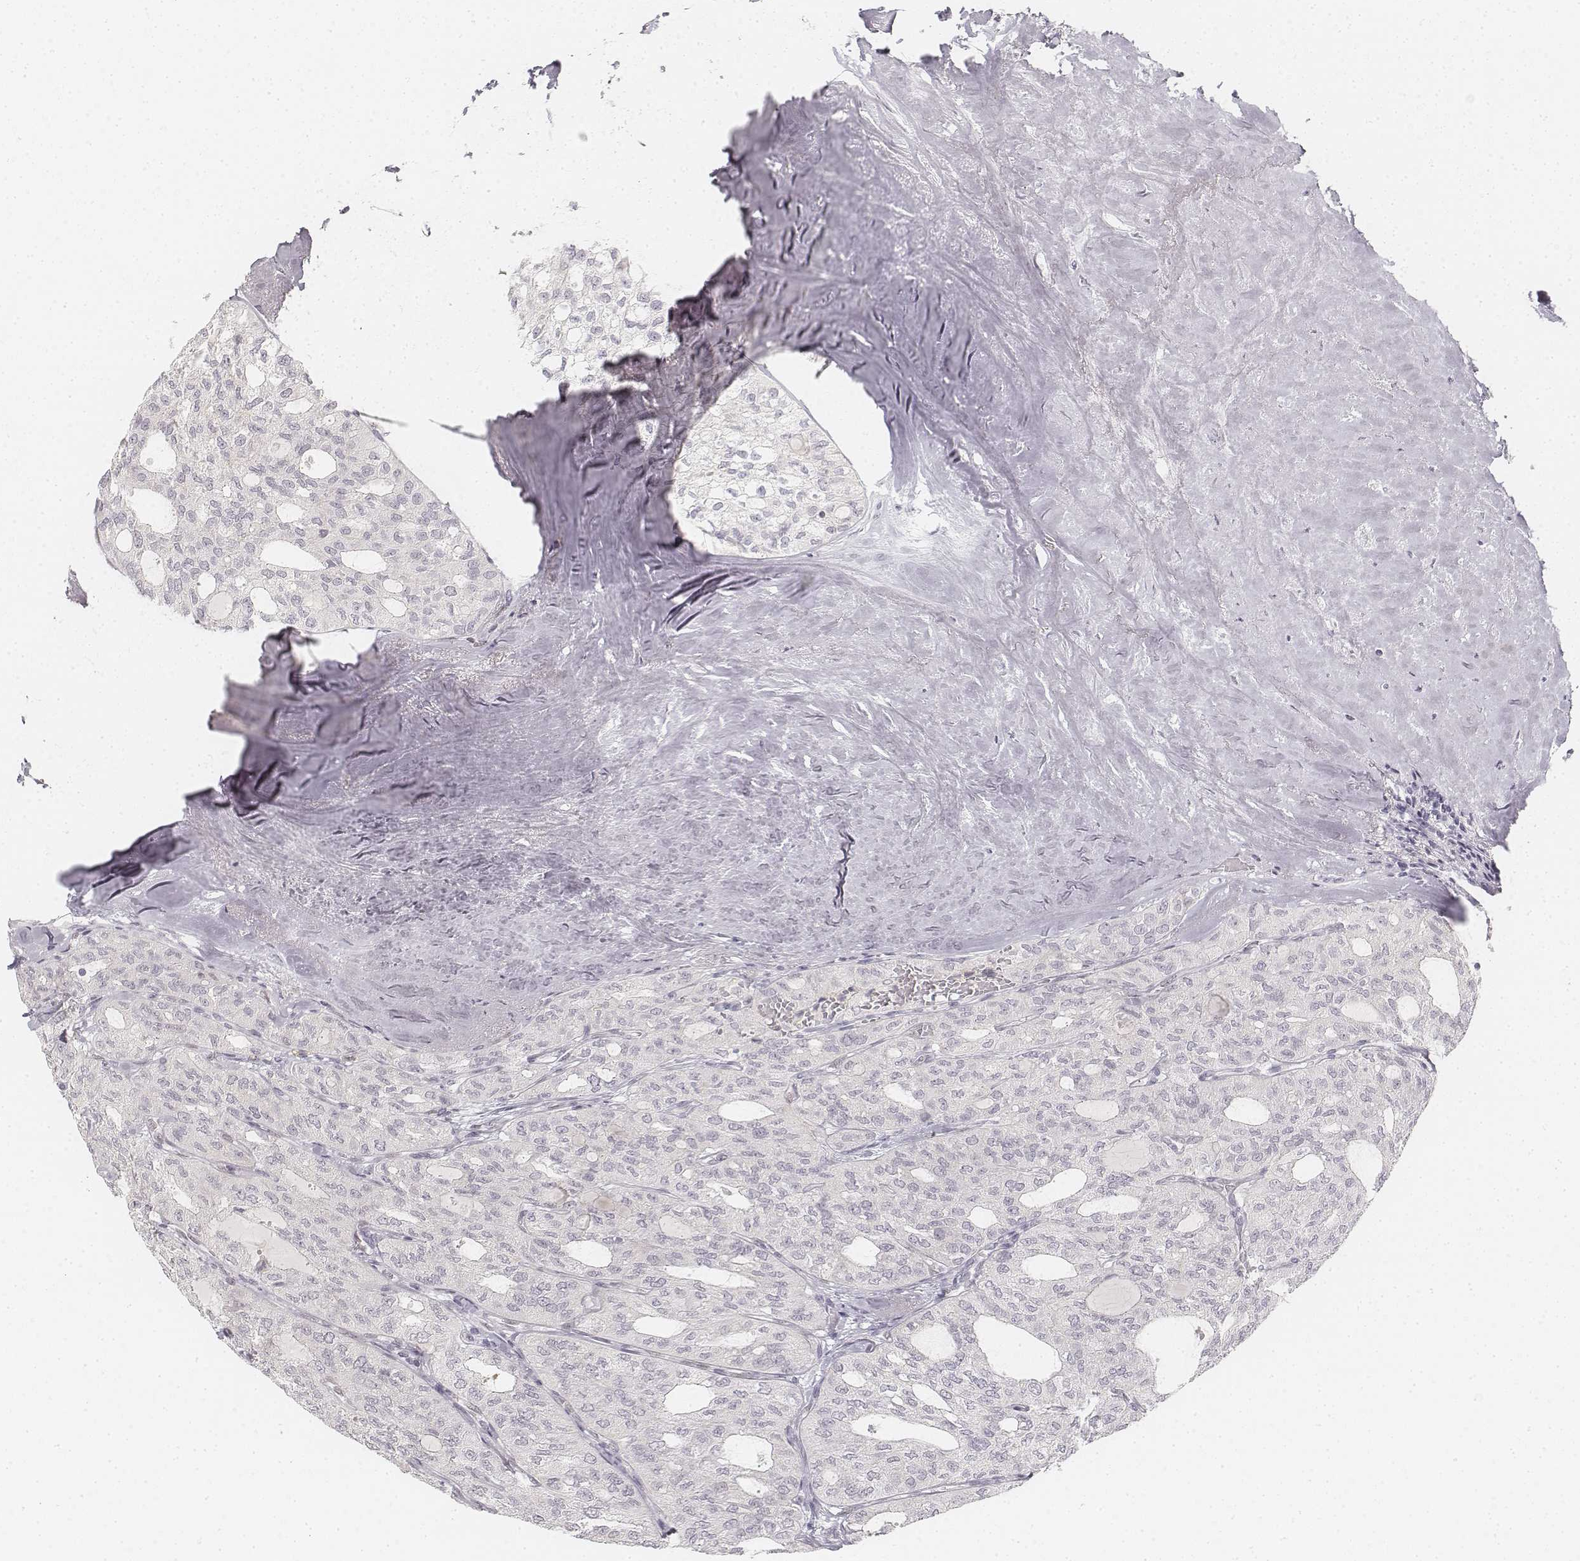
{"staining": {"intensity": "negative", "quantity": "none", "location": "none"}, "tissue": "thyroid cancer", "cell_type": "Tumor cells", "image_type": "cancer", "snomed": [{"axis": "morphology", "description": "Follicular adenoma carcinoma, NOS"}, {"axis": "topography", "description": "Thyroid gland"}], "caption": "Tumor cells are negative for brown protein staining in thyroid cancer (follicular adenoma carcinoma).", "gene": "KRTAP2-1", "patient": {"sex": "male", "age": 75}}